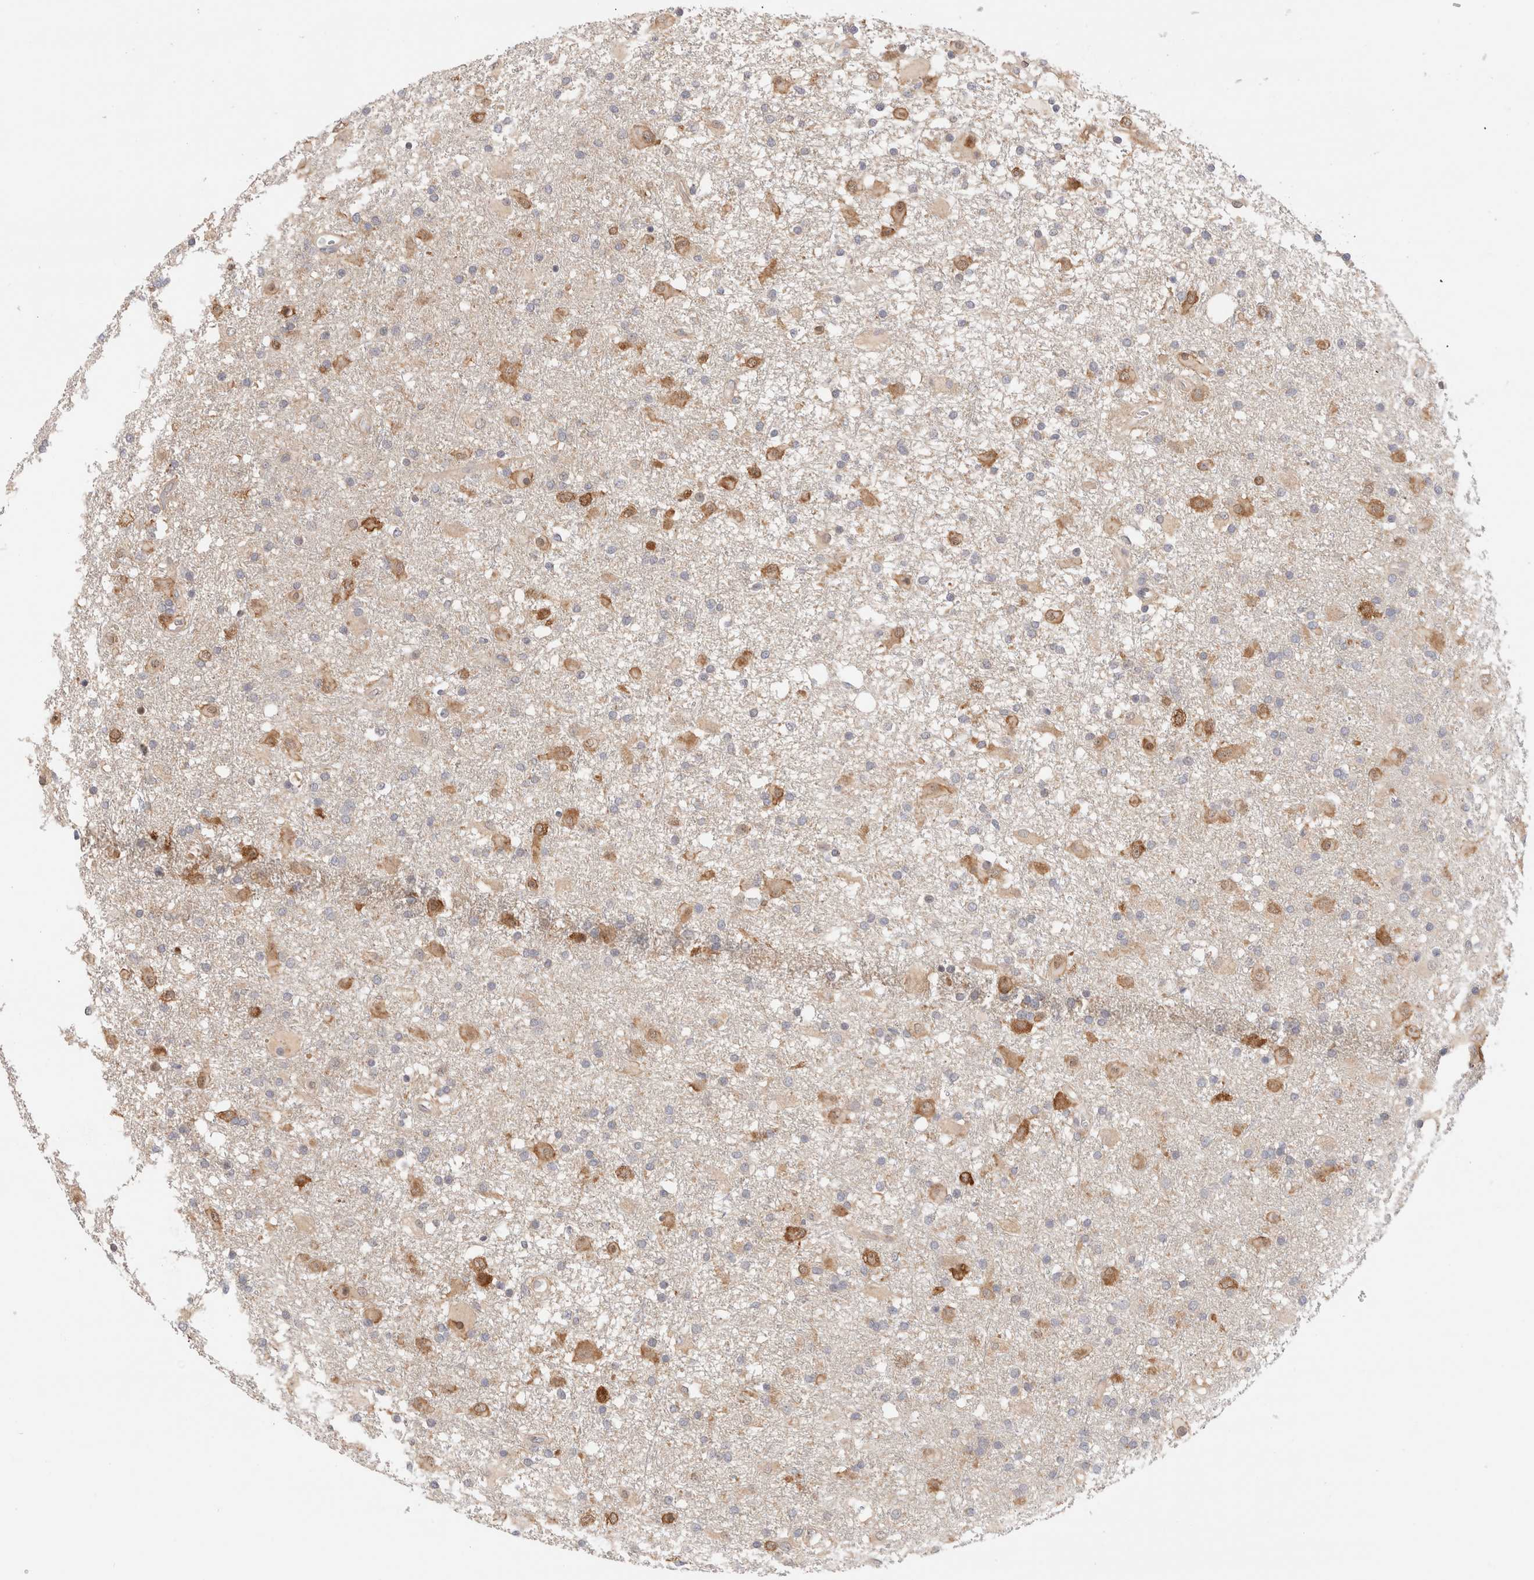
{"staining": {"intensity": "moderate", "quantity": "25%-75%", "location": "cytoplasmic/membranous,nuclear"}, "tissue": "glioma", "cell_type": "Tumor cells", "image_type": "cancer", "snomed": [{"axis": "morphology", "description": "Glioma, malignant, Low grade"}, {"axis": "topography", "description": "Brain"}], "caption": "Immunohistochemistry of human malignant low-grade glioma exhibits medium levels of moderate cytoplasmic/membranous and nuclear expression in about 25%-75% of tumor cells. (DAB = brown stain, brightfield microscopy at high magnification).", "gene": "C17orf97", "patient": {"sex": "male", "age": 65}}